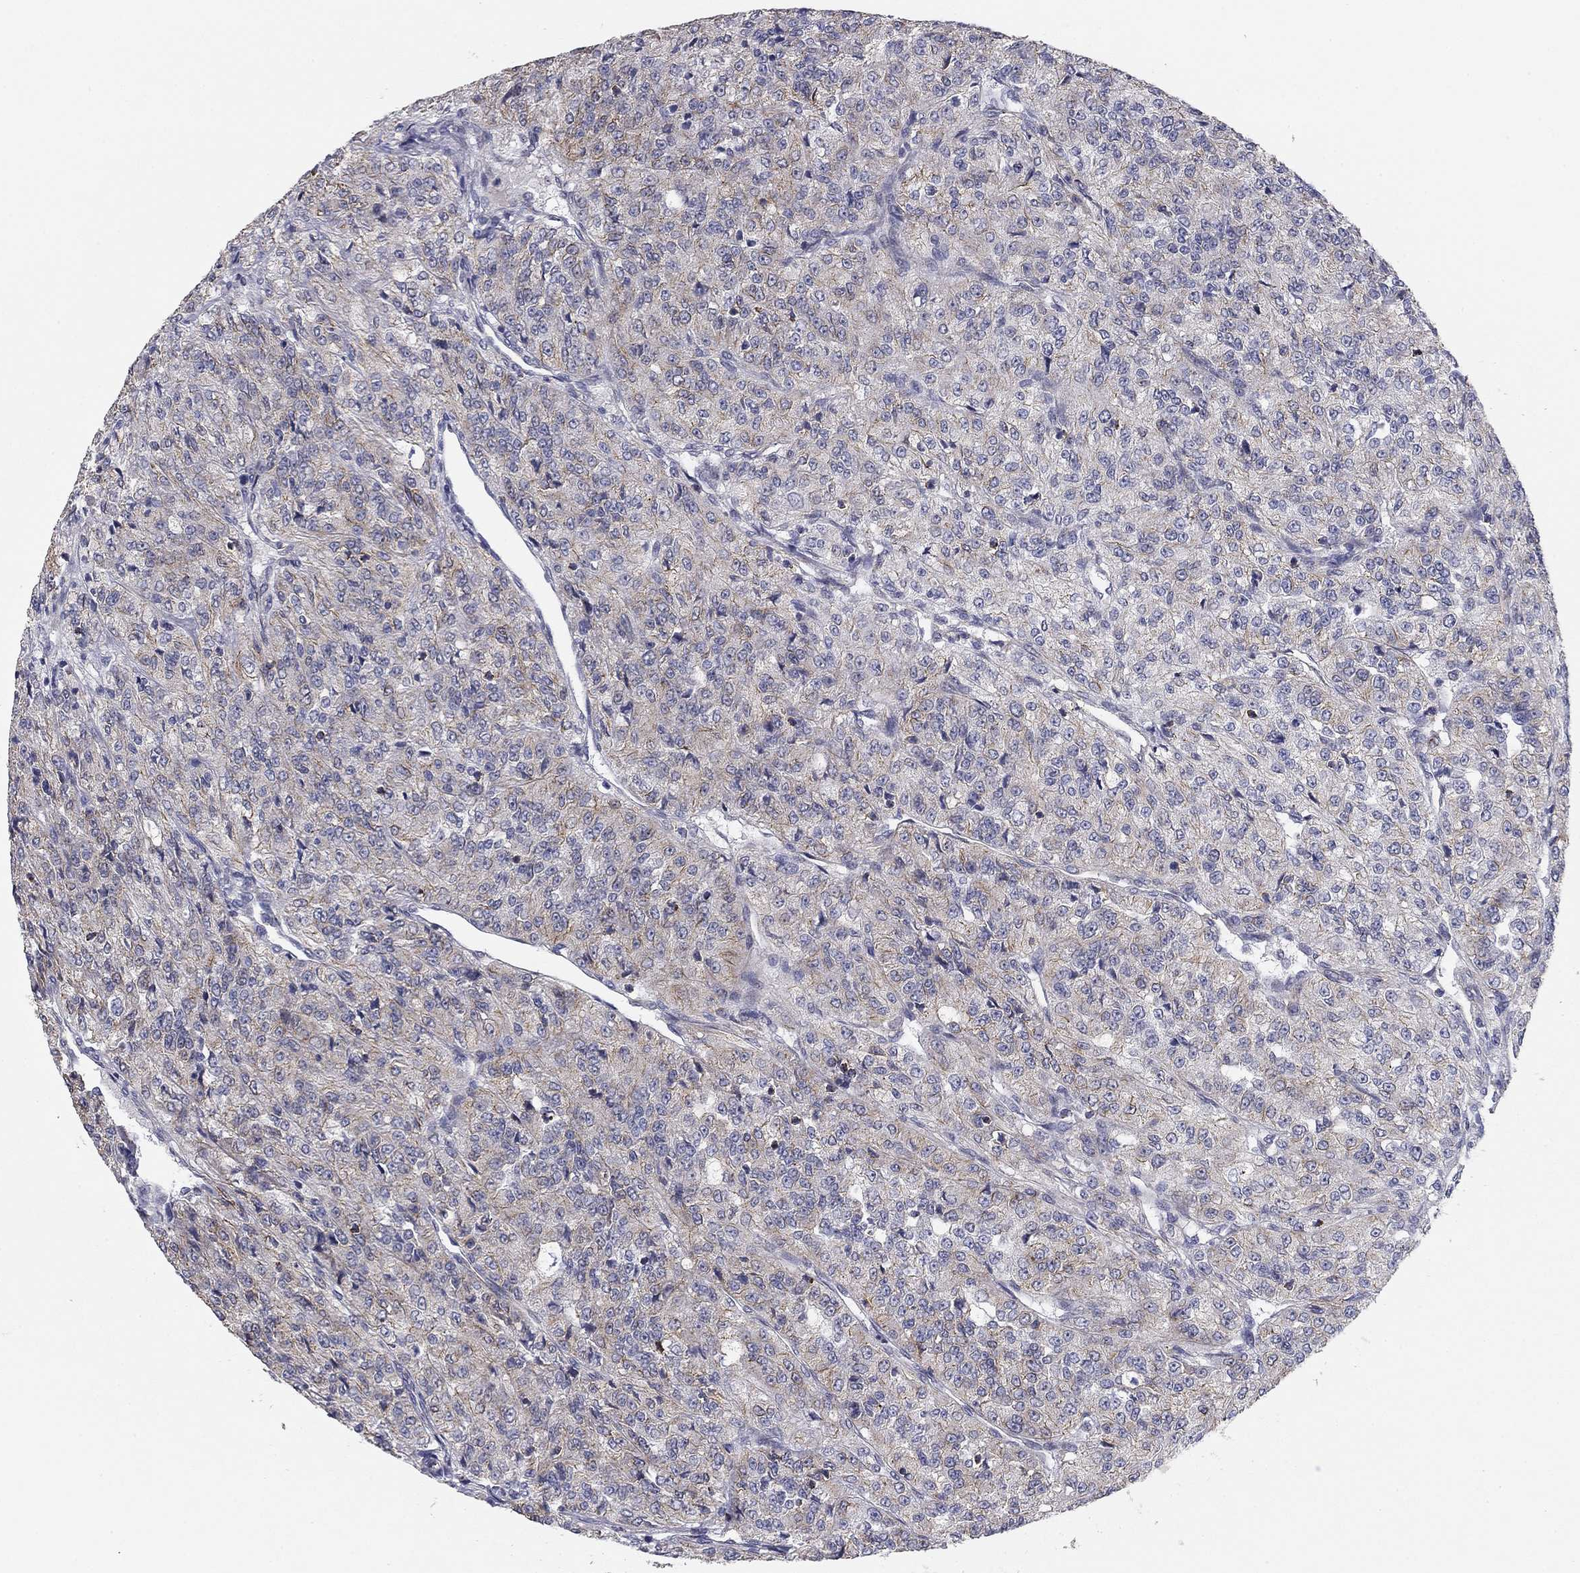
{"staining": {"intensity": "weak", "quantity": "<25%", "location": "cytoplasmic/membranous"}, "tissue": "renal cancer", "cell_type": "Tumor cells", "image_type": "cancer", "snomed": [{"axis": "morphology", "description": "Adenocarcinoma, NOS"}, {"axis": "topography", "description": "Kidney"}], "caption": "High power microscopy histopathology image of an immunohistochemistry (IHC) micrograph of renal cancer, revealing no significant expression in tumor cells. Brightfield microscopy of IHC stained with DAB (brown) and hematoxylin (blue), captured at high magnification.", "gene": "SEPTIN3", "patient": {"sex": "female", "age": 63}}